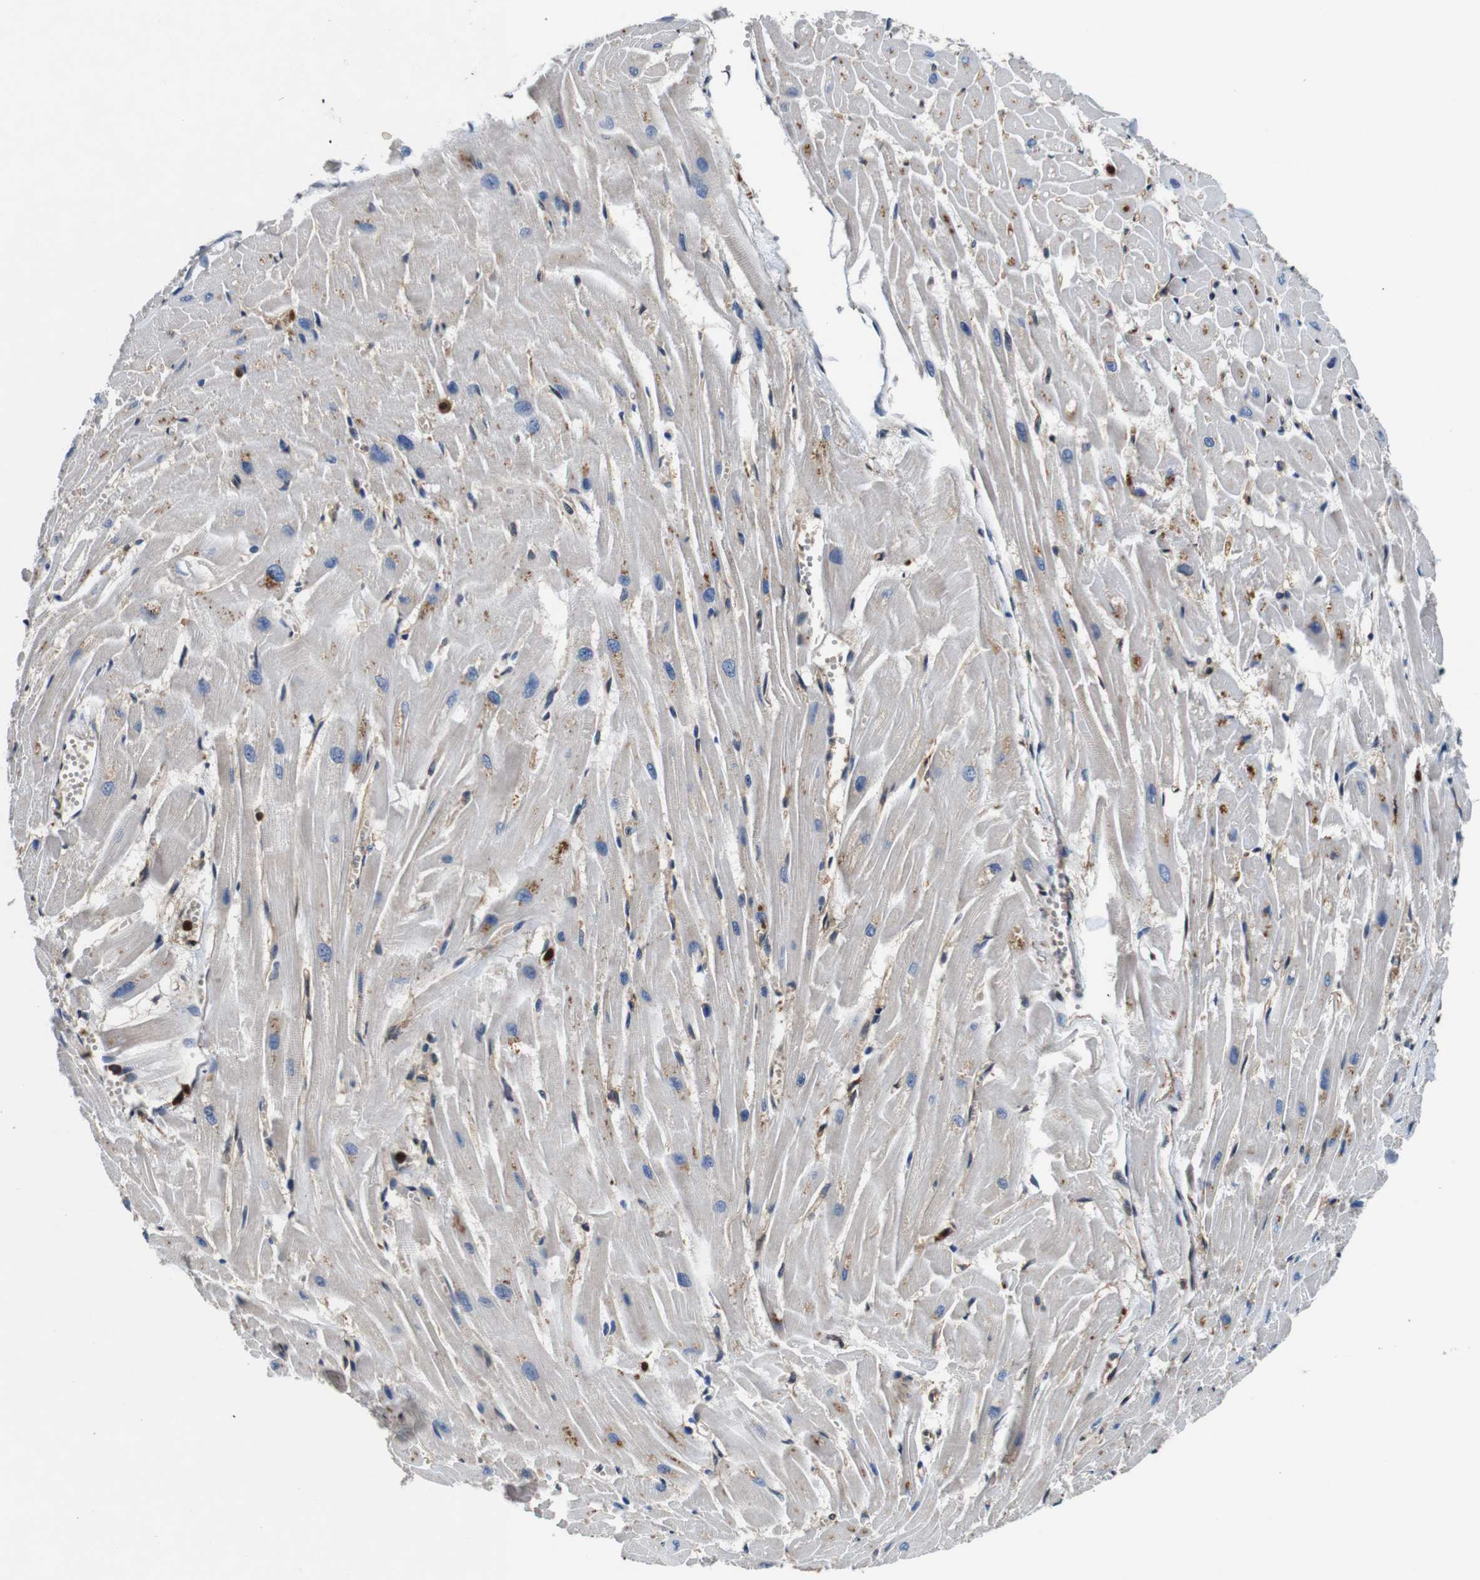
{"staining": {"intensity": "moderate", "quantity": "<25%", "location": "cytoplasmic/membranous"}, "tissue": "heart muscle", "cell_type": "Cardiomyocytes", "image_type": "normal", "snomed": [{"axis": "morphology", "description": "Normal tissue, NOS"}, {"axis": "topography", "description": "Heart"}], "caption": "Unremarkable heart muscle displays moderate cytoplasmic/membranous staining in approximately <25% of cardiomyocytes.", "gene": "ANXA1", "patient": {"sex": "female", "age": 19}}